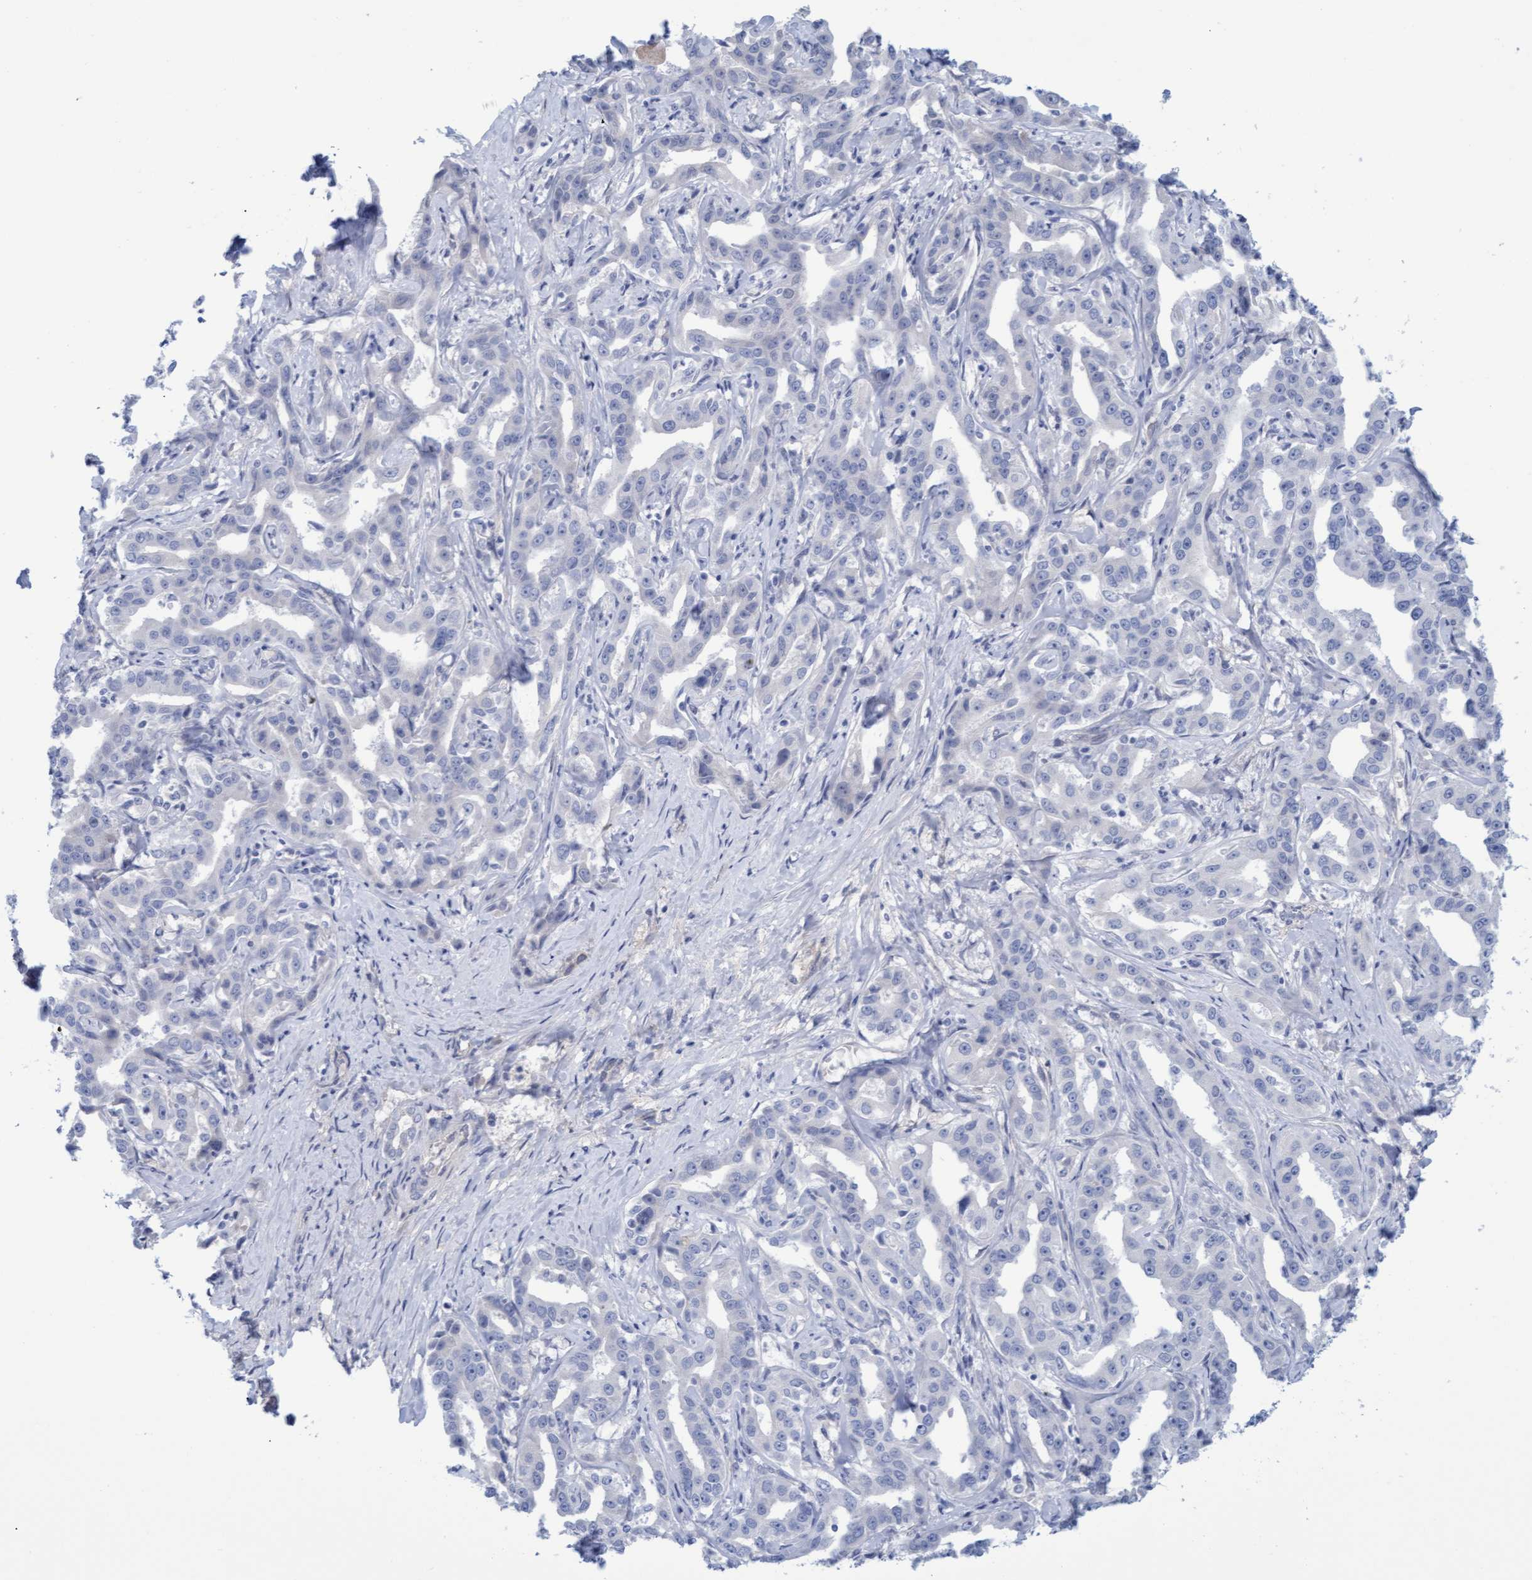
{"staining": {"intensity": "negative", "quantity": "none", "location": "none"}, "tissue": "liver cancer", "cell_type": "Tumor cells", "image_type": "cancer", "snomed": [{"axis": "morphology", "description": "Cholangiocarcinoma"}, {"axis": "topography", "description": "Liver"}], "caption": "A high-resolution image shows immunohistochemistry staining of liver cholangiocarcinoma, which demonstrates no significant expression in tumor cells.", "gene": "STXBP1", "patient": {"sex": "male", "age": 59}}